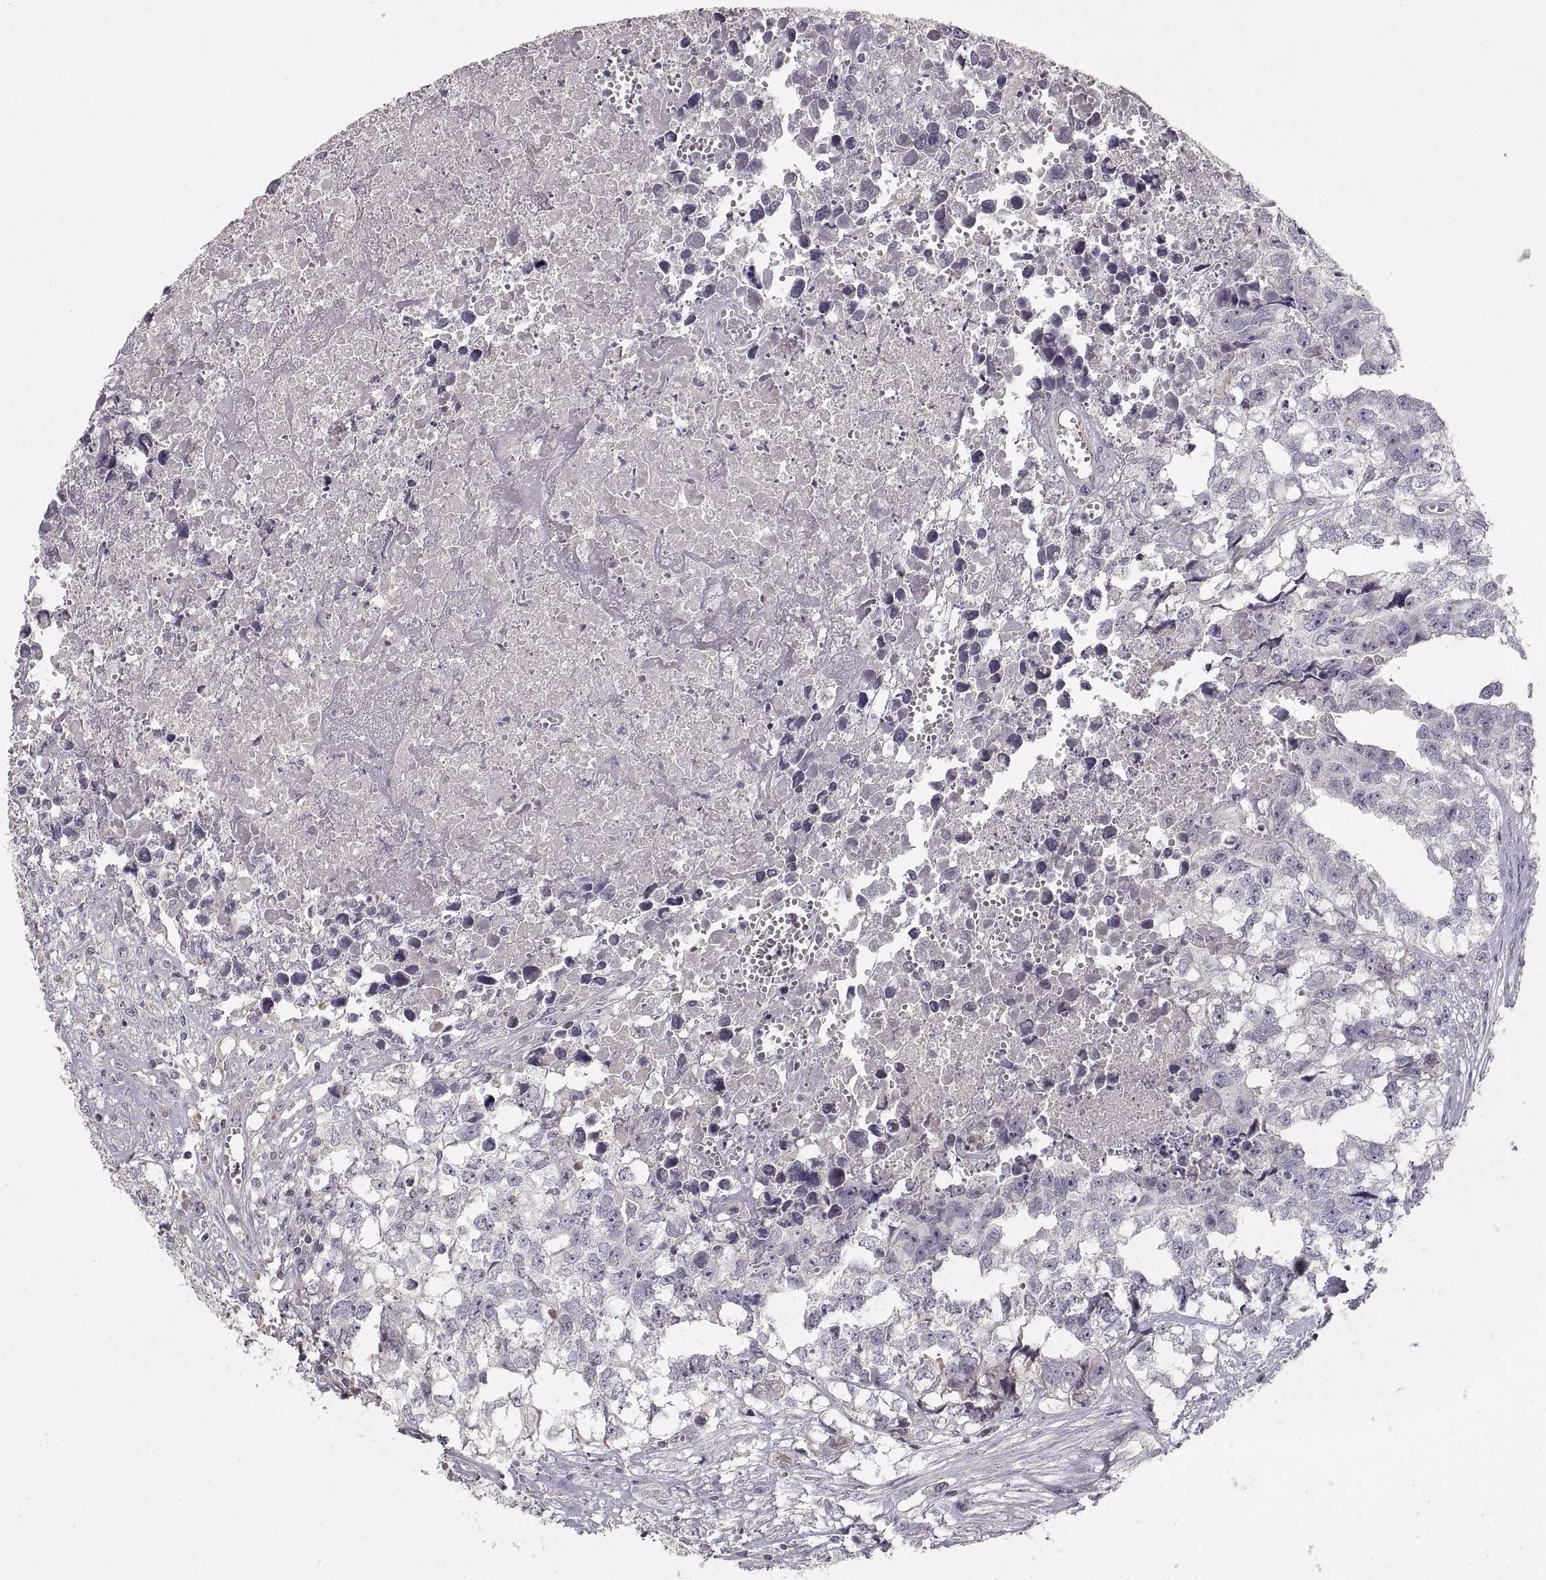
{"staining": {"intensity": "negative", "quantity": "none", "location": "none"}, "tissue": "testis cancer", "cell_type": "Tumor cells", "image_type": "cancer", "snomed": [{"axis": "morphology", "description": "Carcinoma, Embryonal, NOS"}, {"axis": "morphology", "description": "Teratoma, malignant, NOS"}, {"axis": "topography", "description": "Testis"}], "caption": "Tumor cells are negative for protein expression in human embryonal carcinoma (testis). (Brightfield microscopy of DAB (3,3'-diaminobenzidine) immunohistochemistry at high magnification).", "gene": "ADAM11", "patient": {"sex": "male", "age": 44}}